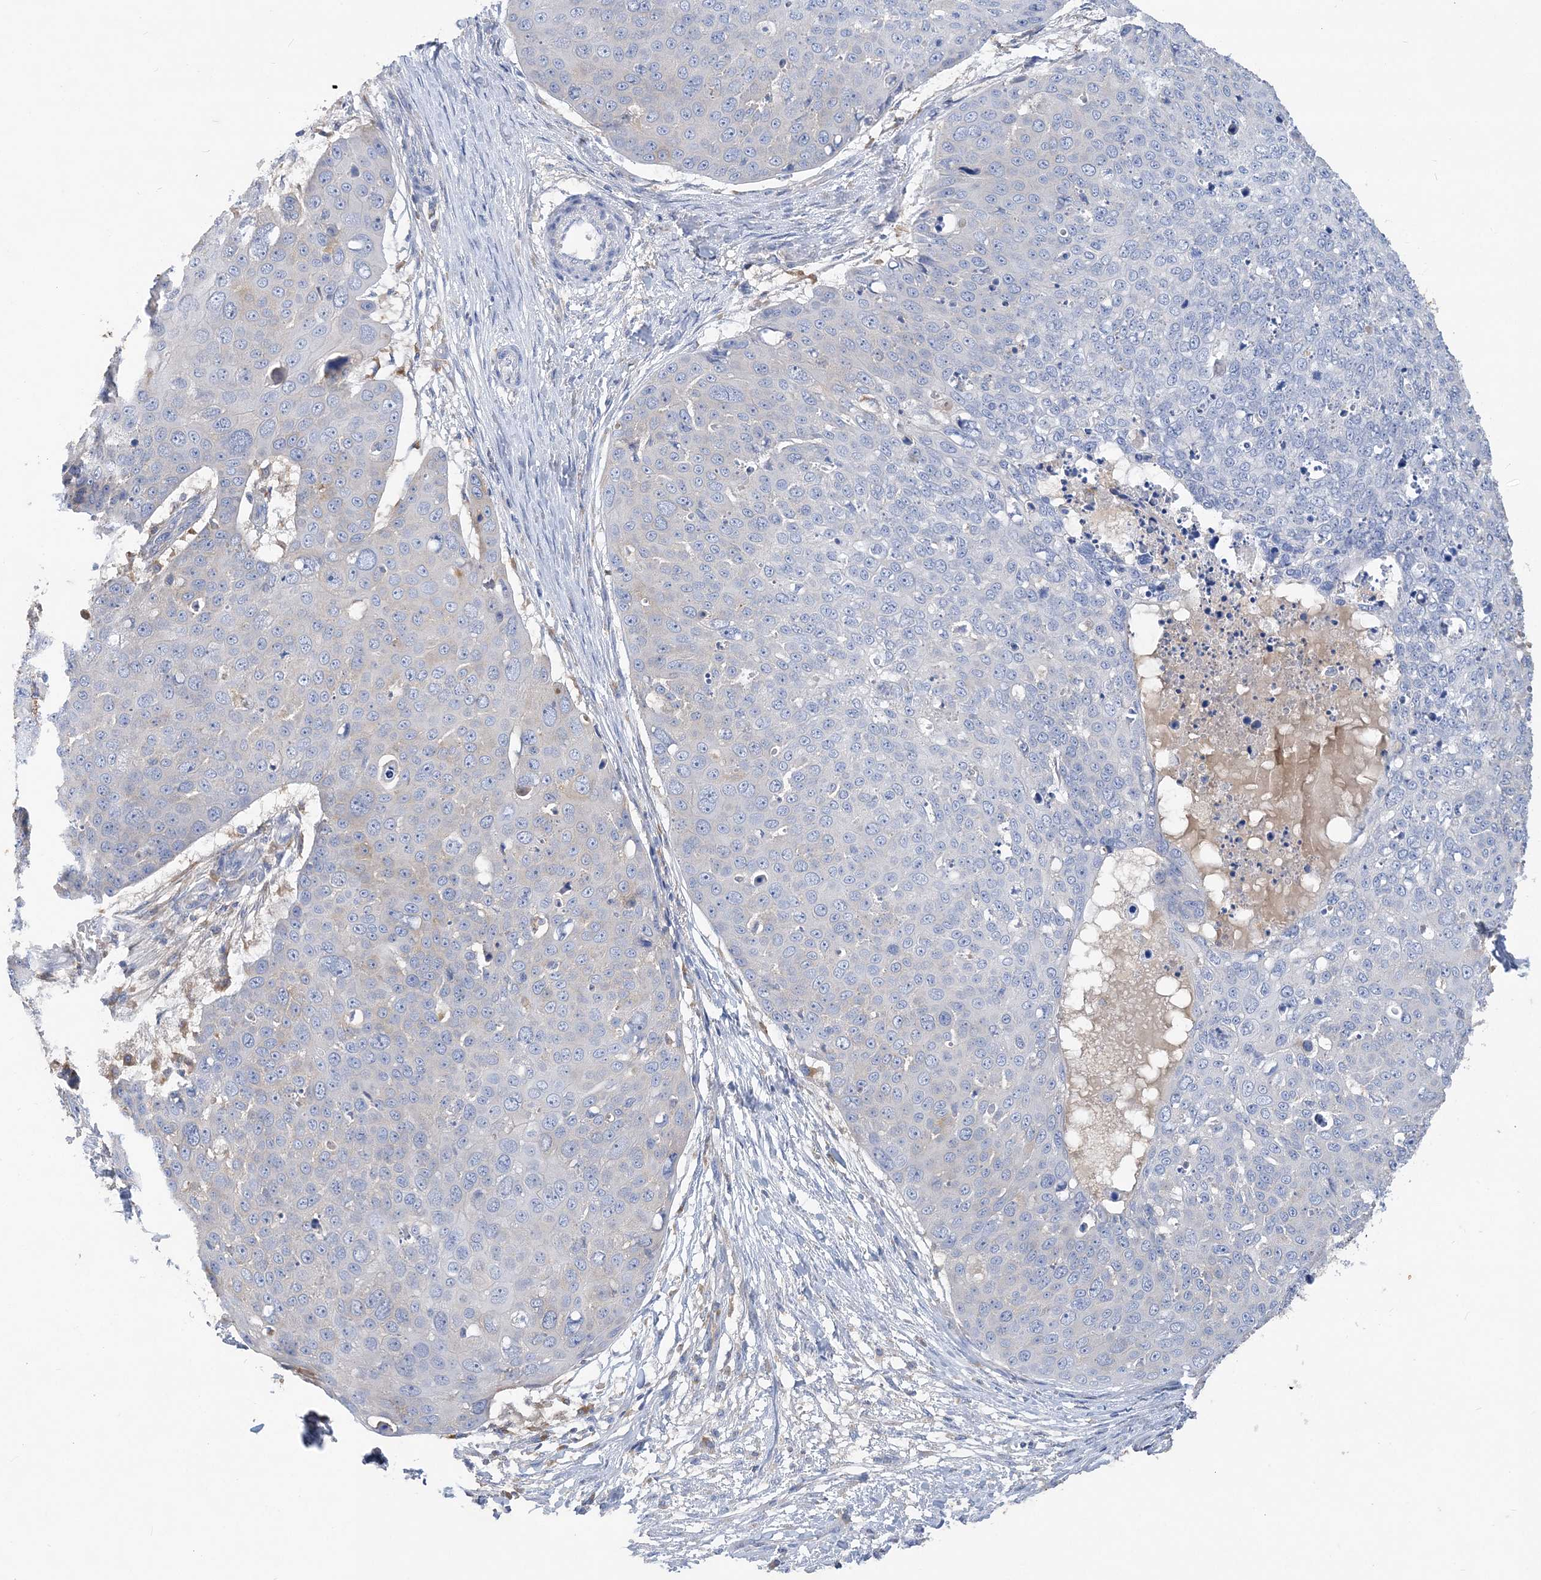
{"staining": {"intensity": "negative", "quantity": "none", "location": "none"}, "tissue": "skin cancer", "cell_type": "Tumor cells", "image_type": "cancer", "snomed": [{"axis": "morphology", "description": "Squamous cell carcinoma, NOS"}, {"axis": "topography", "description": "Skin"}], "caption": "Human skin cancer stained for a protein using IHC demonstrates no expression in tumor cells.", "gene": "GRINA", "patient": {"sex": "male", "age": 71}}